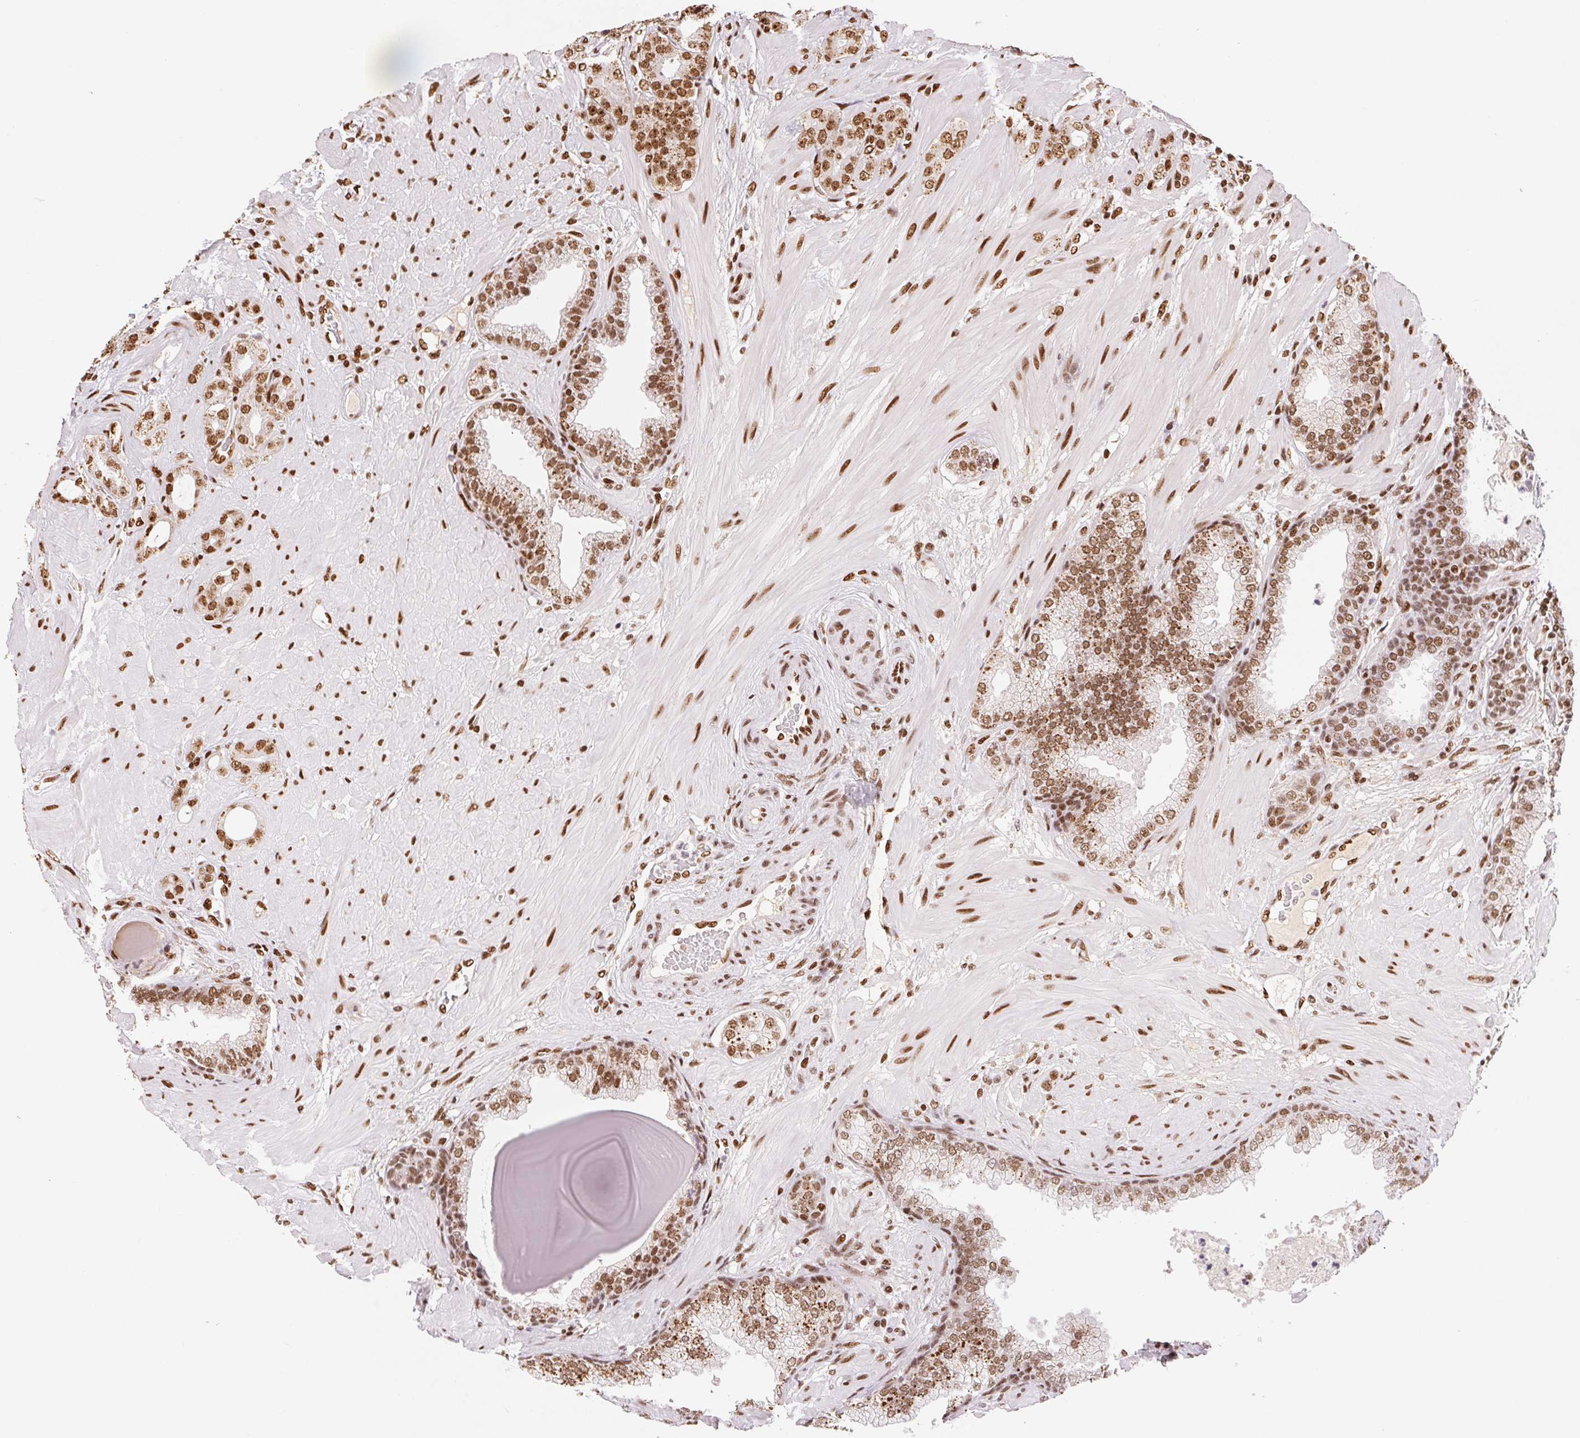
{"staining": {"intensity": "moderate", "quantity": ">75%", "location": "cytoplasmic/membranous,nuclear"}, "tissue": "prostate cancer", "cell_type": "Tumor cells", "image_type": "cancer", "snomed": [{"axis": "morphology", "description": "Adenocarcinoma, Low grade"}, {"axis": "topography", "description": "Prostate"}], "caption": "Protein staining shows moderate cytoplasmic/membranous and nuclear staining in approximately >75% of tumor cells in prostate adenocarcinoma (low-grade).", "gene": "ZNF80", "patient": {"sex": "male", "age": 57}}